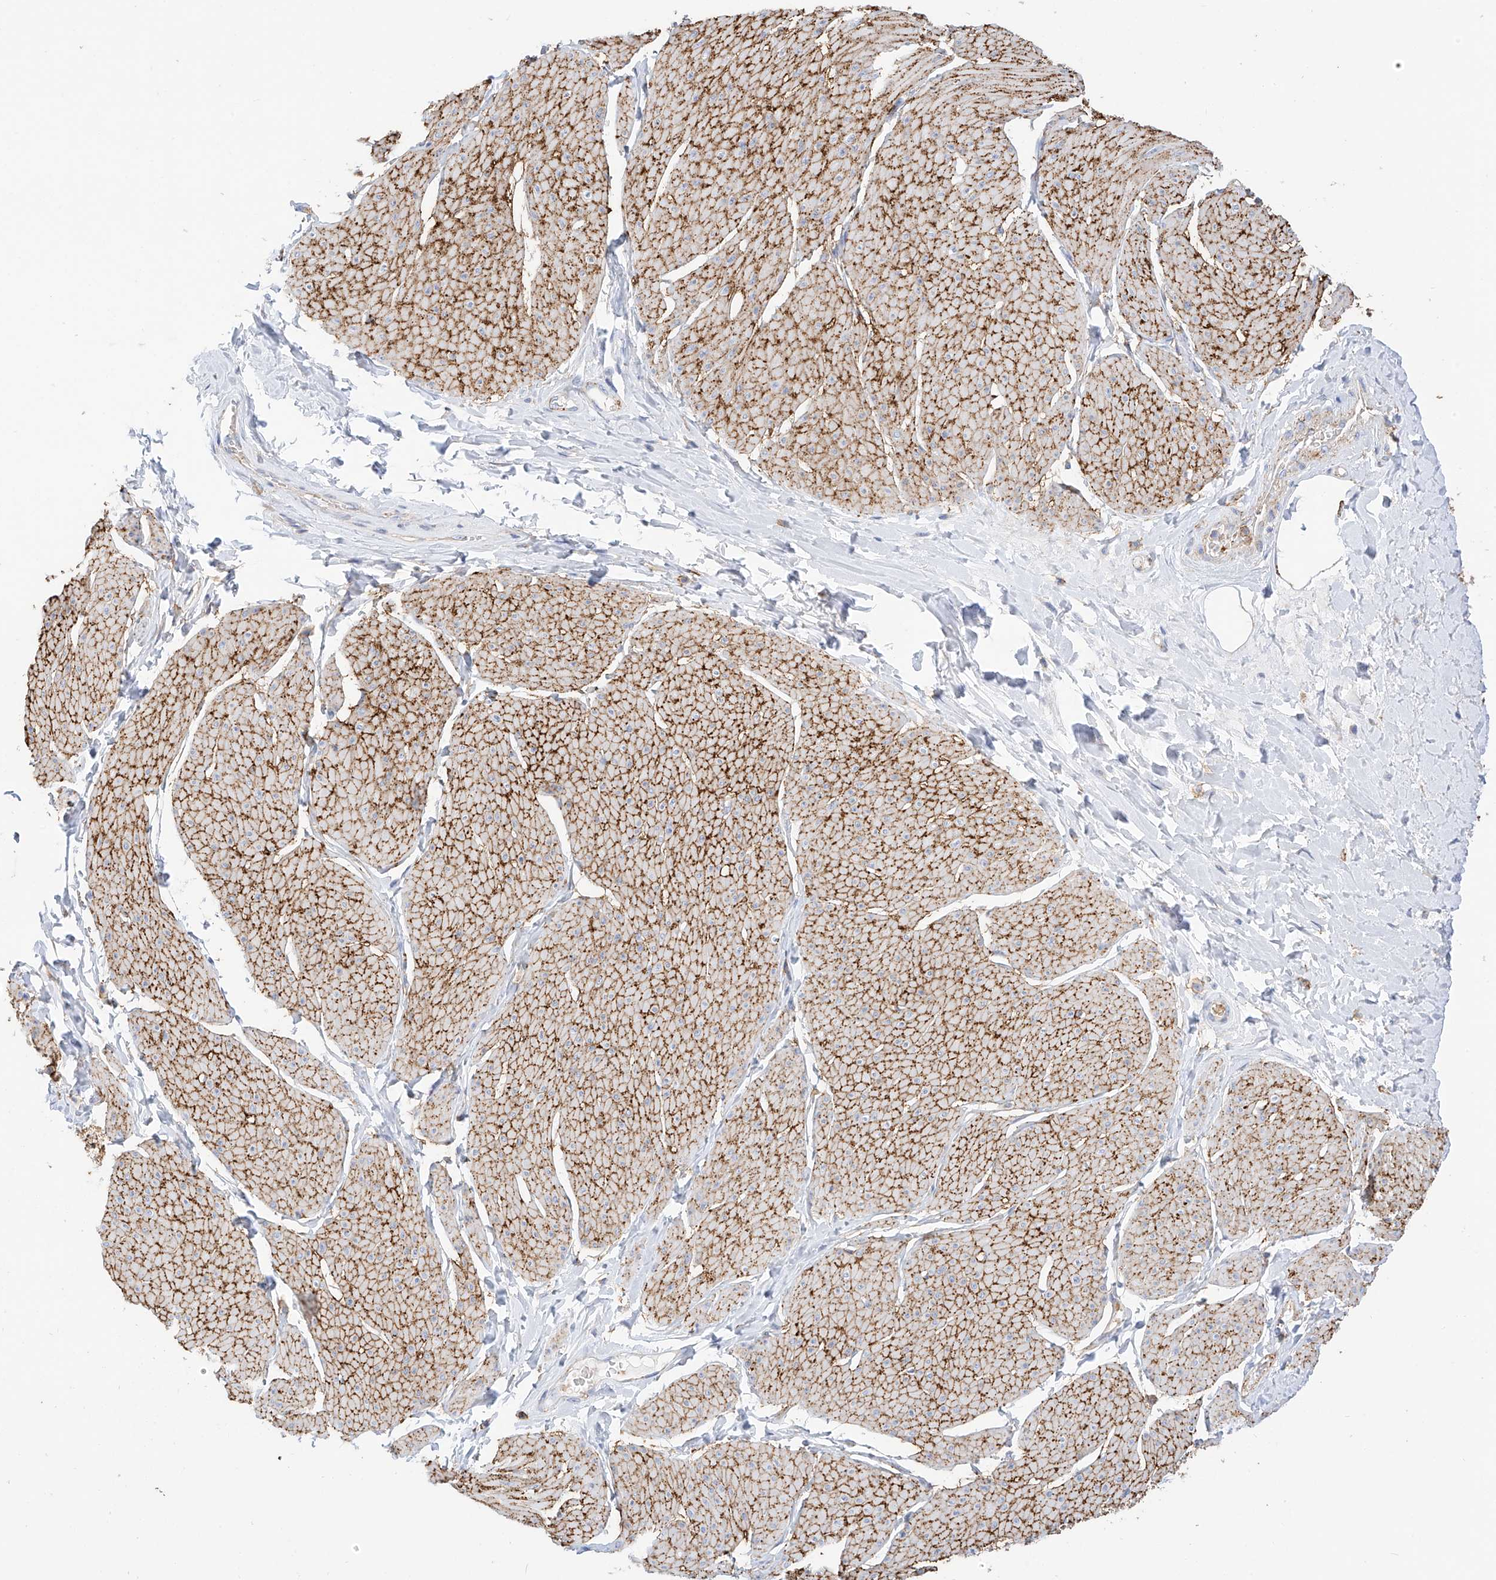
{"staining": {"intensity": "moderate", "quantity": "25%-75%", "location": "cytoplasmic/membranous"}, "tissue": "smooth muscle", "cell_type": "Smooth muscle cells", "image_type": "normal", "snomed": [{"axis": "morphology", "description": "Urothelial carcinoma, High grade"}, {"axis": "topography", "description": "Urinary bladder"}], "caption": "A micrograph of human smooth muscle stained for a protein exhibits moderate cytoplasmic/membranous brown staining in smooth muscle cells. (DAB (3,3'-diaminobenzidine) = brown stain, brightfield microscopy at high magnification).", "gene": "TXNDC9", "patient": {"sex": "male", "age": 46}}